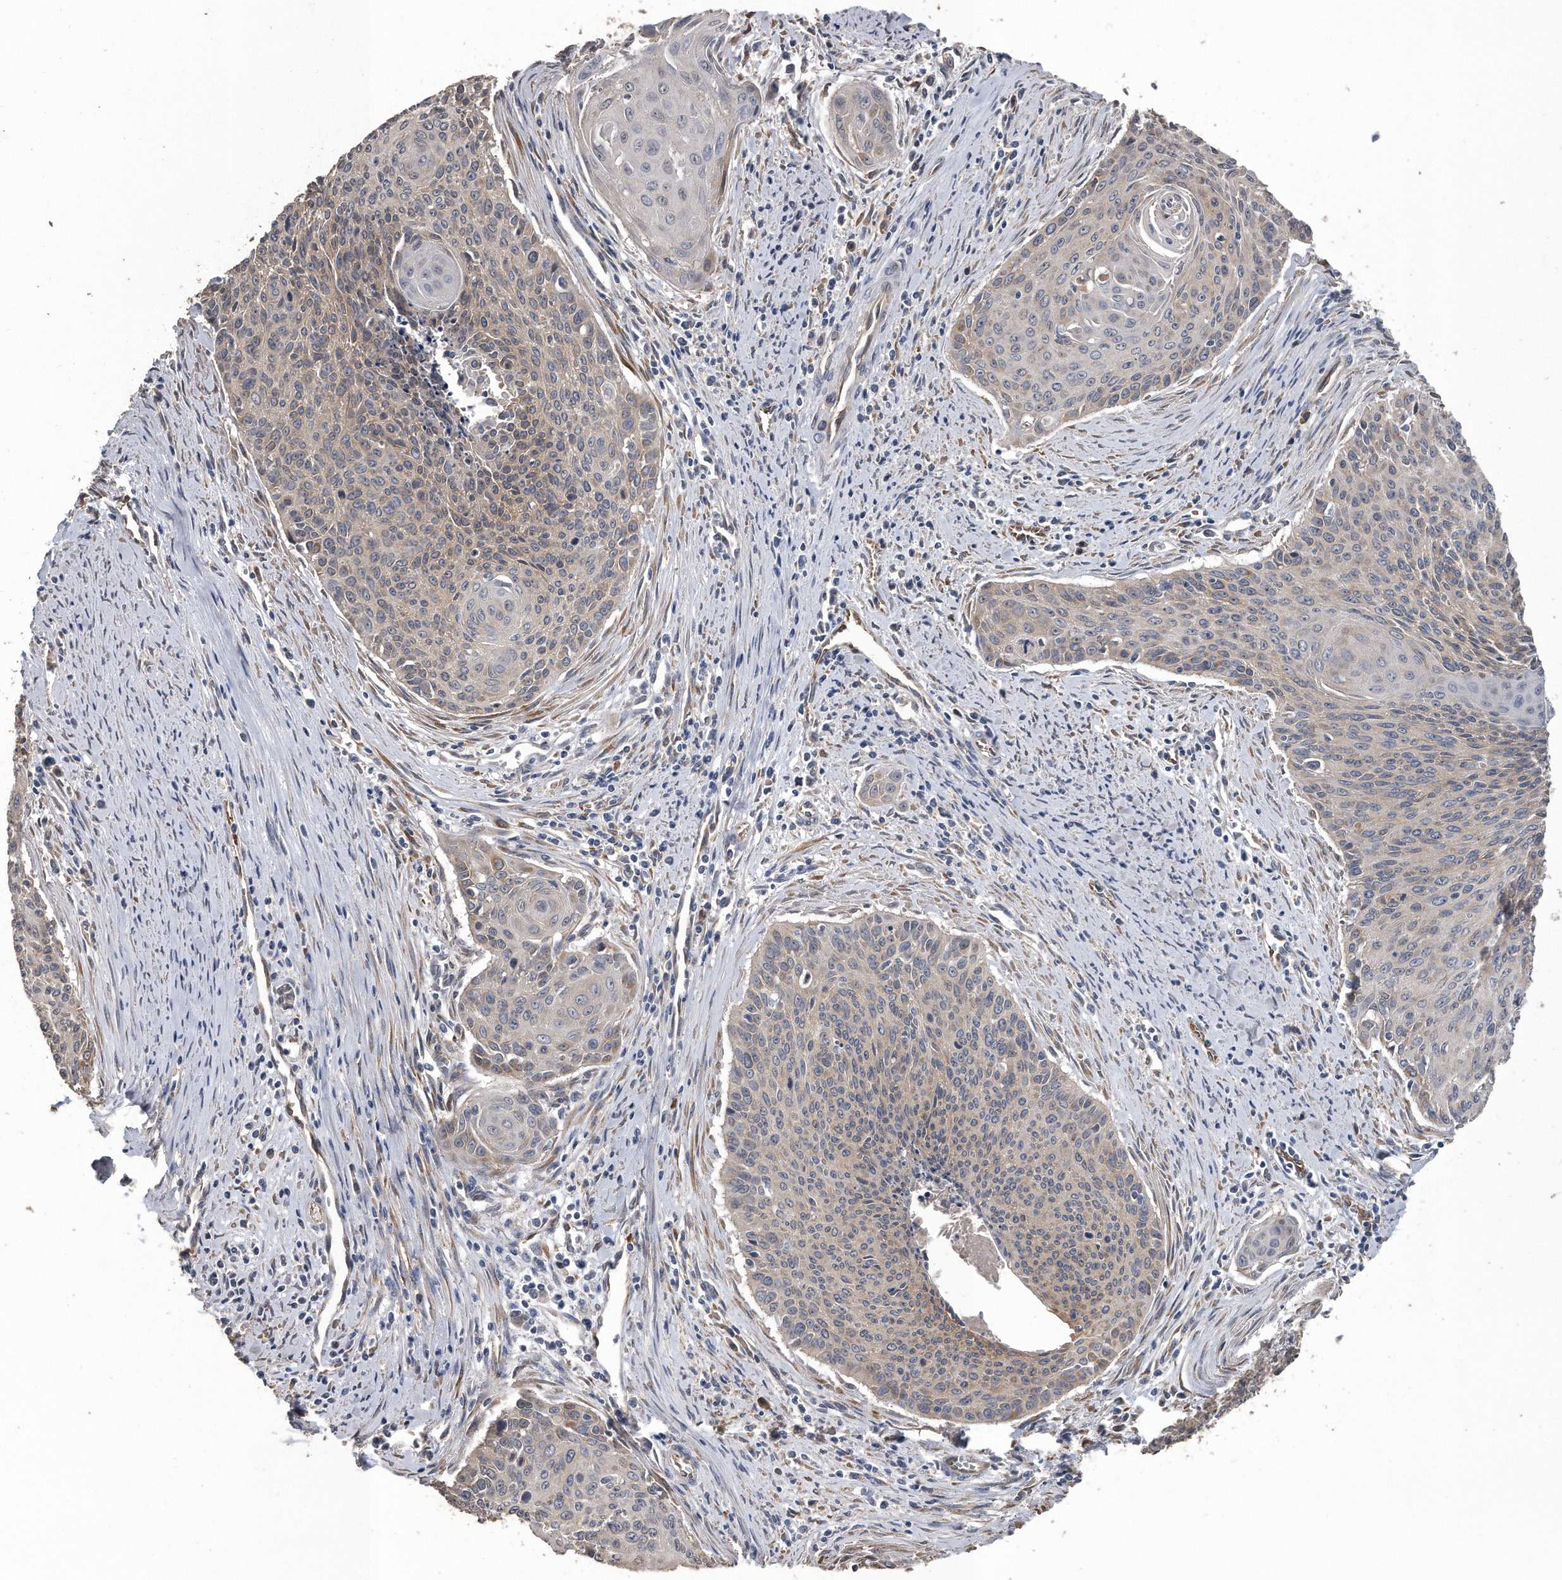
{"staining": {"intensity": "weak", "quantity": "25%-75%", "location": "cytoplasmic/membranous"}, "tissue": "cervical cancer", "cell_type": "Tumor cells", "image_type": "cancer", "snomed": [{"axis": "morphology", "description": "Squamous cell carcinoma, NOS"}, {"axis": "topography", "description": "Cervix"}], "caption": "High-power microscopy captured an IHC image of cervical cancer (squamous cell carcinoma), revealing weak cytoplasmic/membranous expression in about 25%-75% of tumor cells.", "gene": "PCLO", "patient": {"sex": "female", "age": 55}}